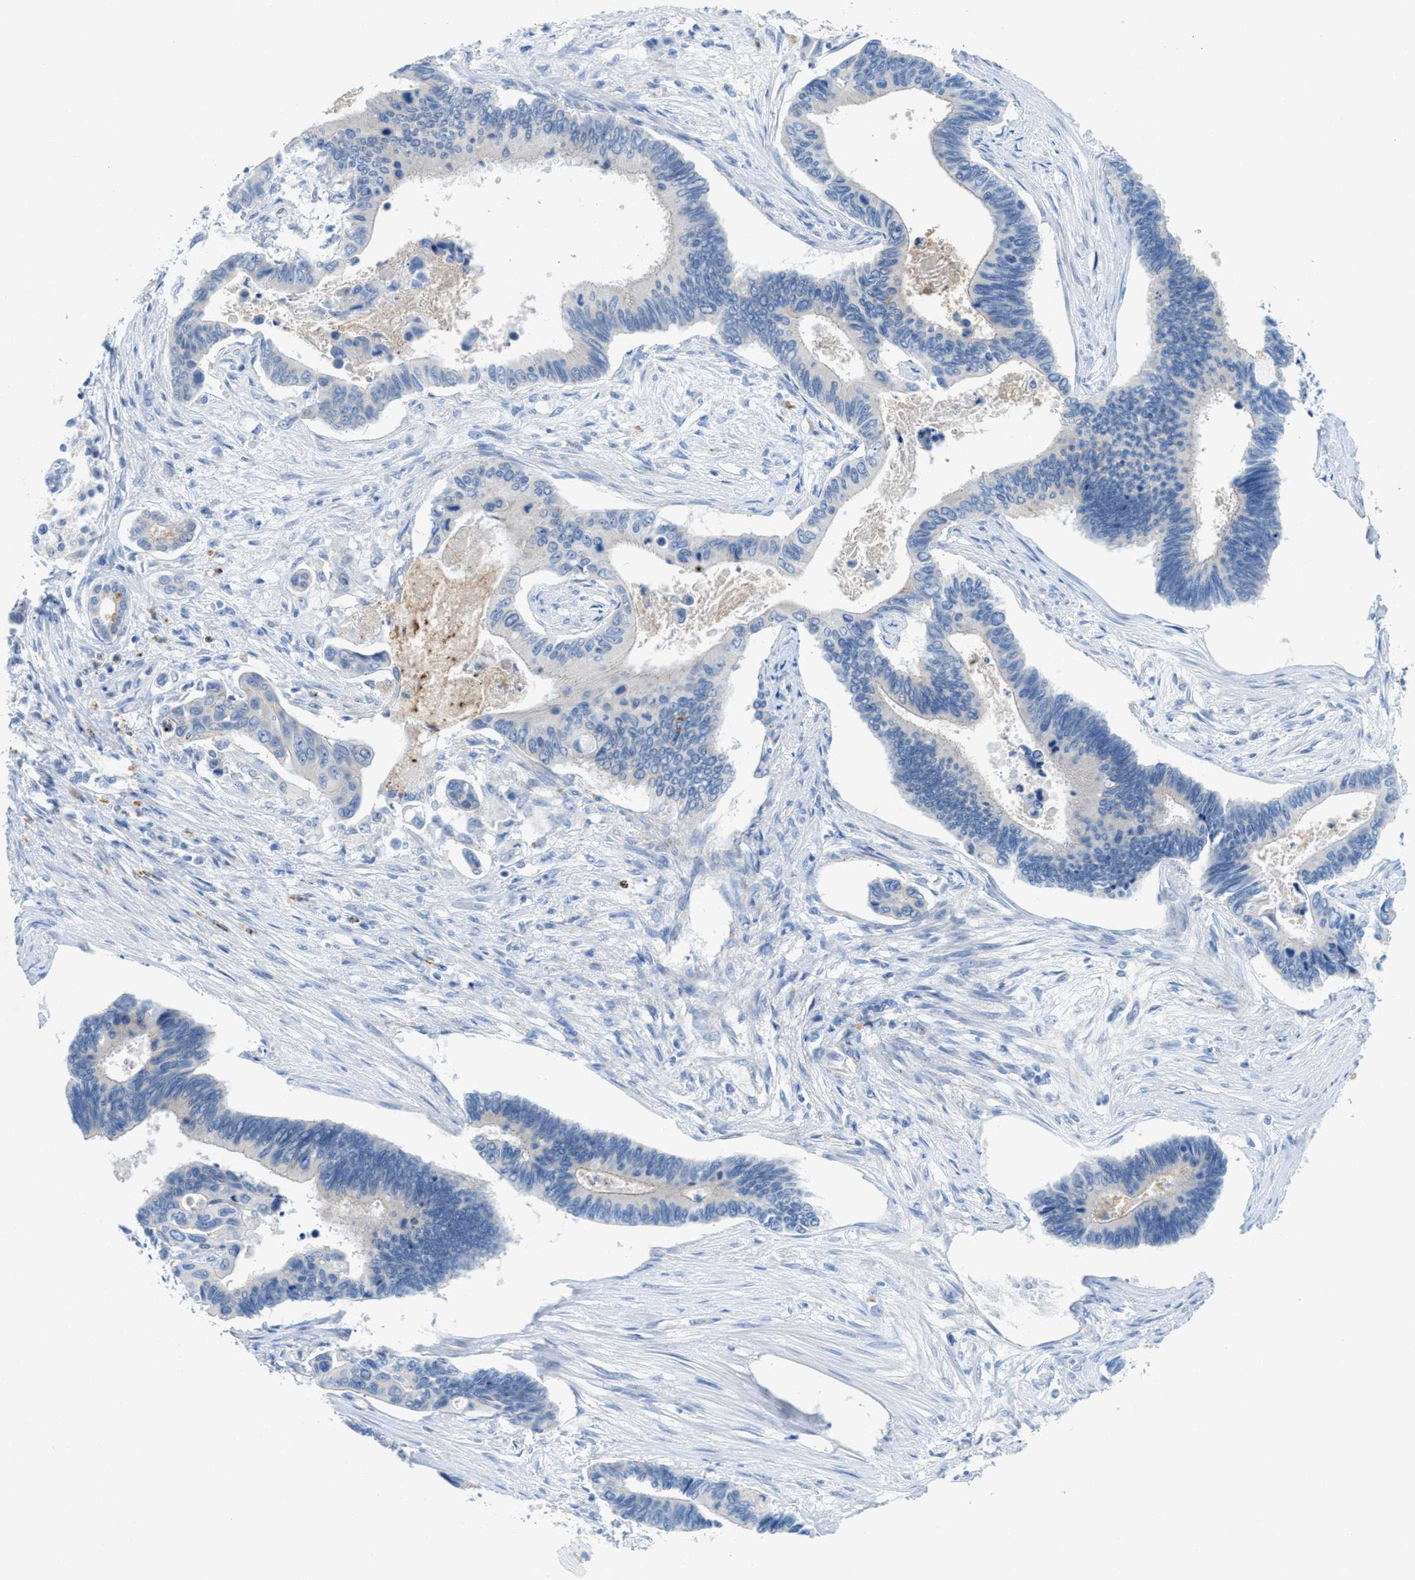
{"staining": {"intensity": "negative", "quantity": "none", "location": "none"}, "tissue": "pancreatic cancer", "cell_type": "Tumor cells", "image_type": "cancer", "snomed": [{"axis": "morphology", "description": "Adenocarcinoma, NOS"}, {"axis": "topography", "description": "Pancreas"}], "caption": "Tumor cells are negative for protein expression in human pancreatic cancer. (Stains: DAB (3,3'-diaminobenzidine) IHC with hematoxylin counter stain, Microscopy: brightfield microscopy at high magnification).", "gene": "CMTM1", "patient": {"sex": "female", "age": 70}}